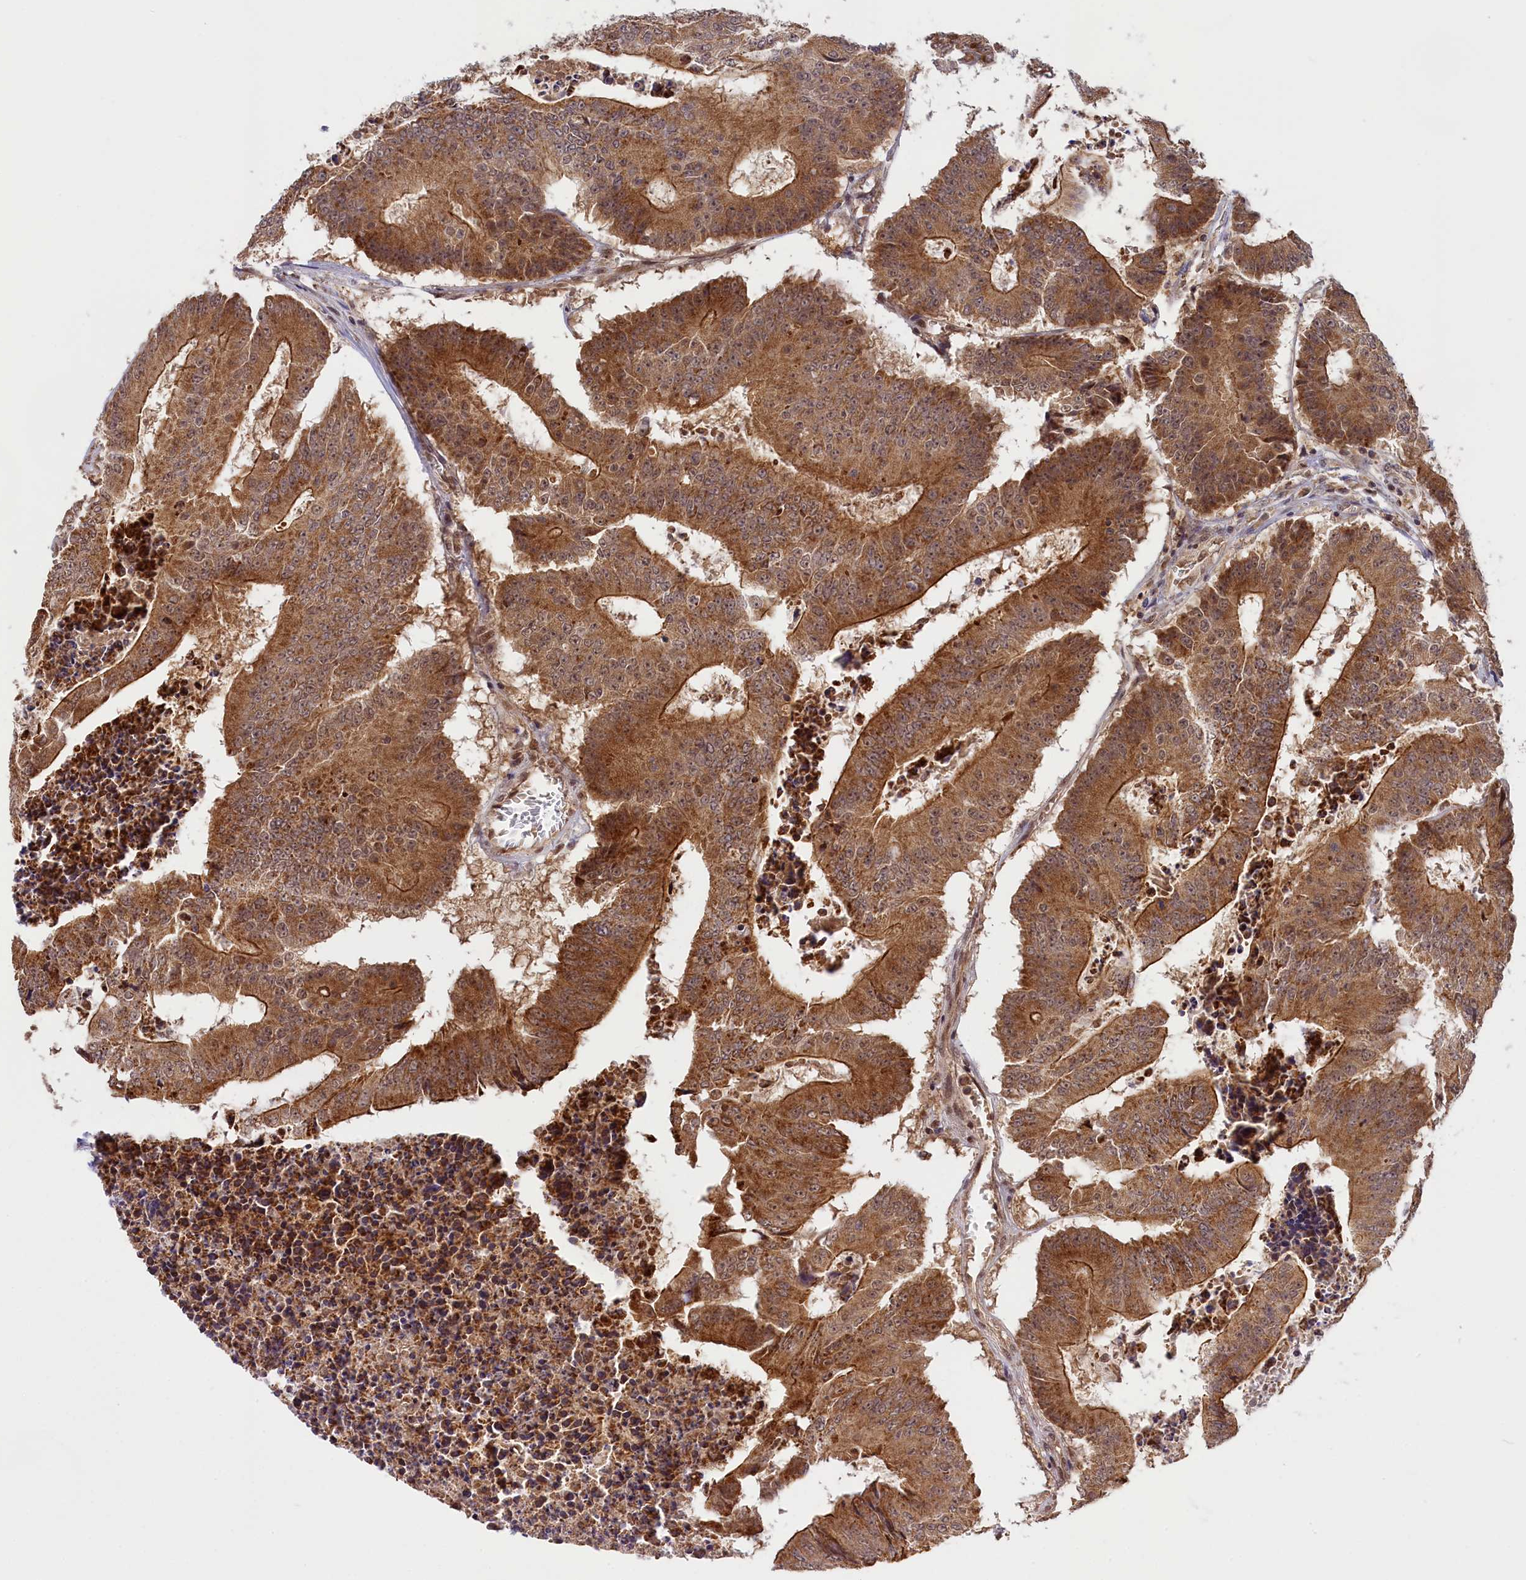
{"staining": {"intensity": "moderate", "quantity": ">75%", "location": "cytoplasmic/membranous,nuclear"}, "tissue": "colorectal cancer", "cell_type": "Tumor cells", "image_type": "cancer", "snomed": [{"axis": "morphology", "description": "Adenocarcinoma, NOS"}, {"axis": "topography", "description": "Colon"}], "caption": "Immunohistochemical staining of human adenocarcinoma (colorectal) demonstrates moderate cytoplasmic/membranous and nuclear protein staining in about >75% of tumor cells.", "gene": "CARD8", "patient": {"sex": "male", "age": 87}}